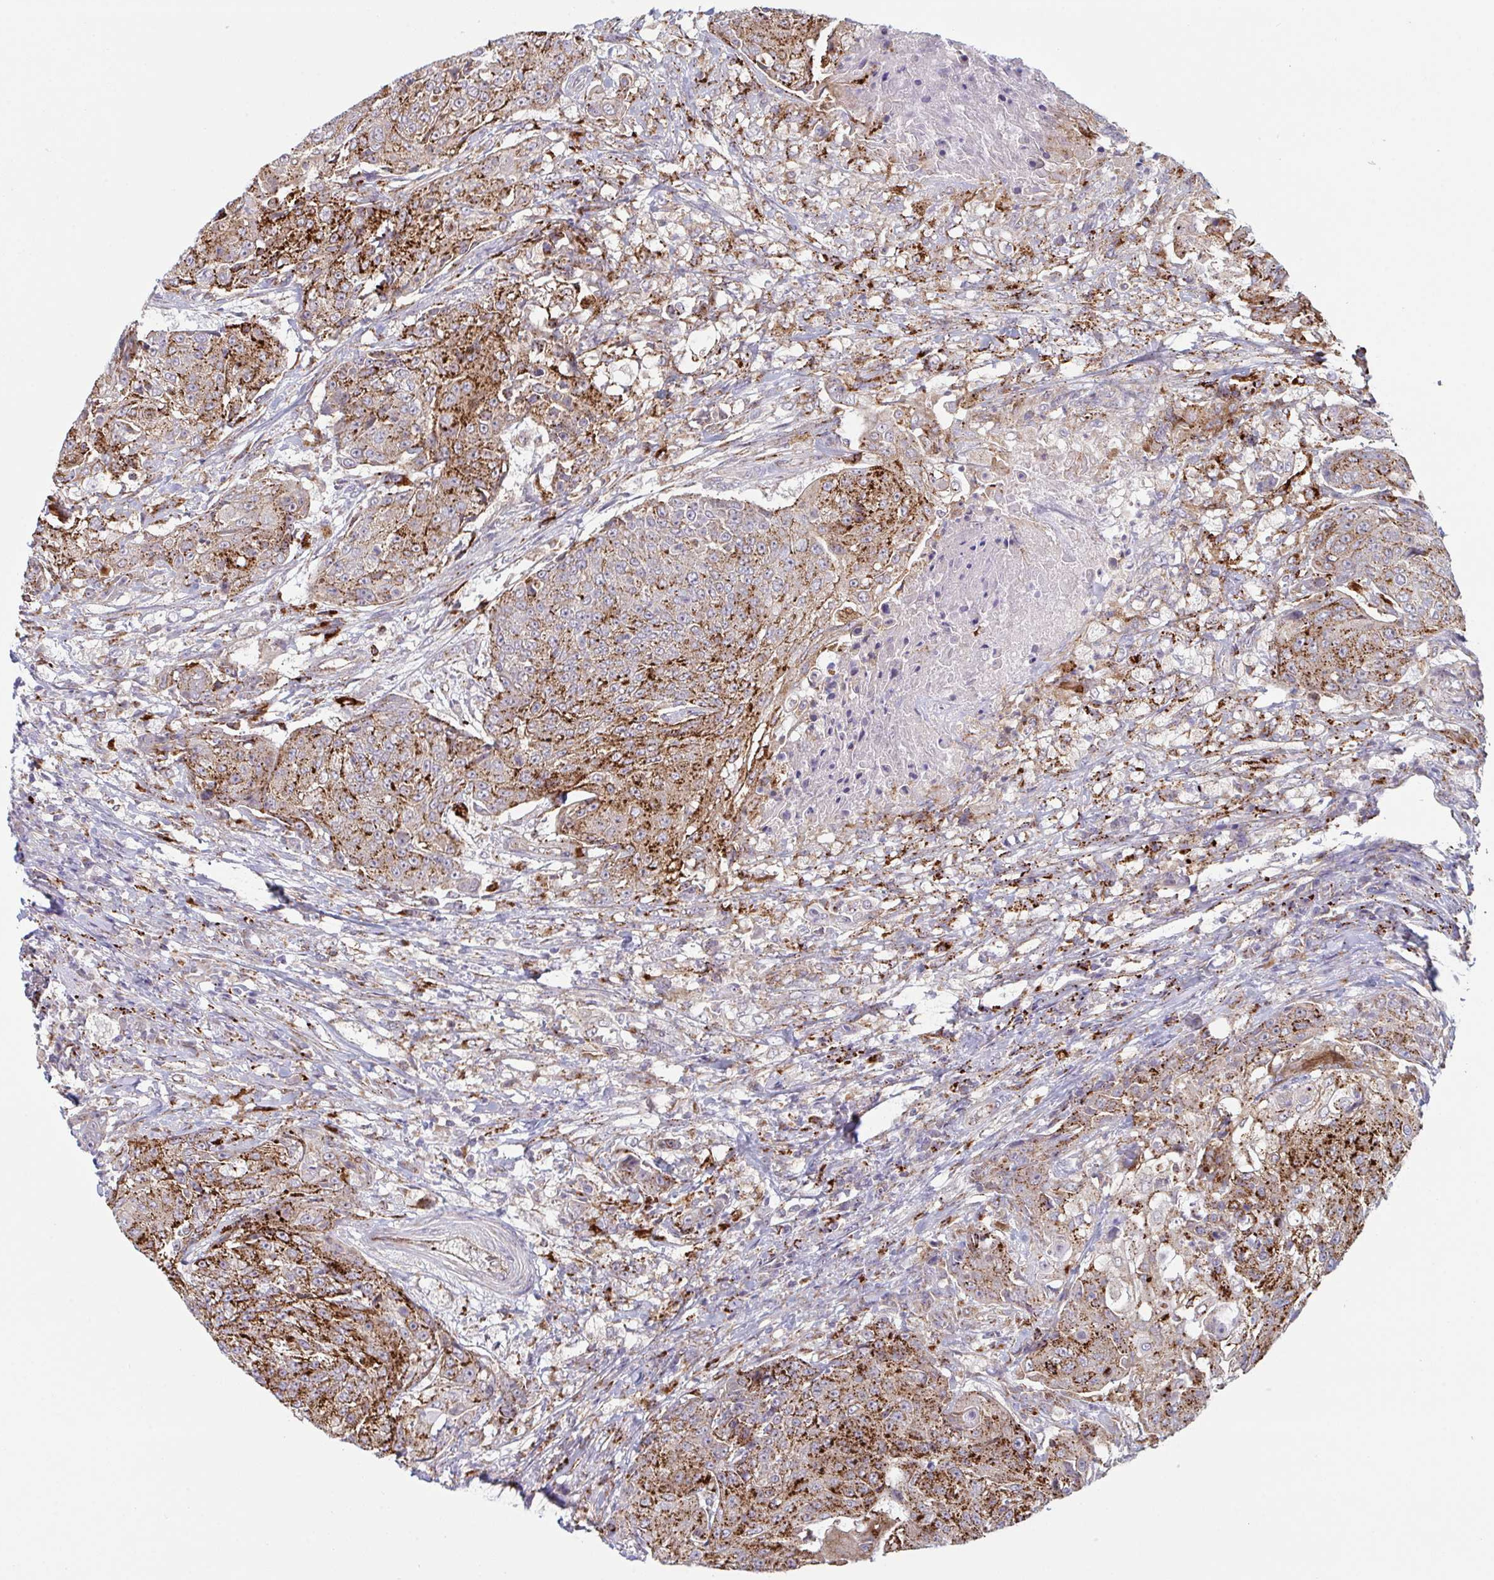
{"staining": {"intensity": "strong", "quantity": ">75%", "location": "cytoplasmic/membranous"}, "tissue": "urothelial cancer", "cell_type": "Tumor cells", "image_type": "cancer", "snomed": [{"axis": "morphology", "description": "Urothelial carcinoma, High grade"}, {"axis": "topography", "description": "Urinary bladder"}], "caption": "Tumor cells show high levels of strong cytoplasmic/membranous positivity in approximately >75% of cells in urothelial cancer. (Brightfield microscopy of DAB IHC at high magnification).", "gene": "XAF1", "patient": {"sex": "female", "age": 63}}